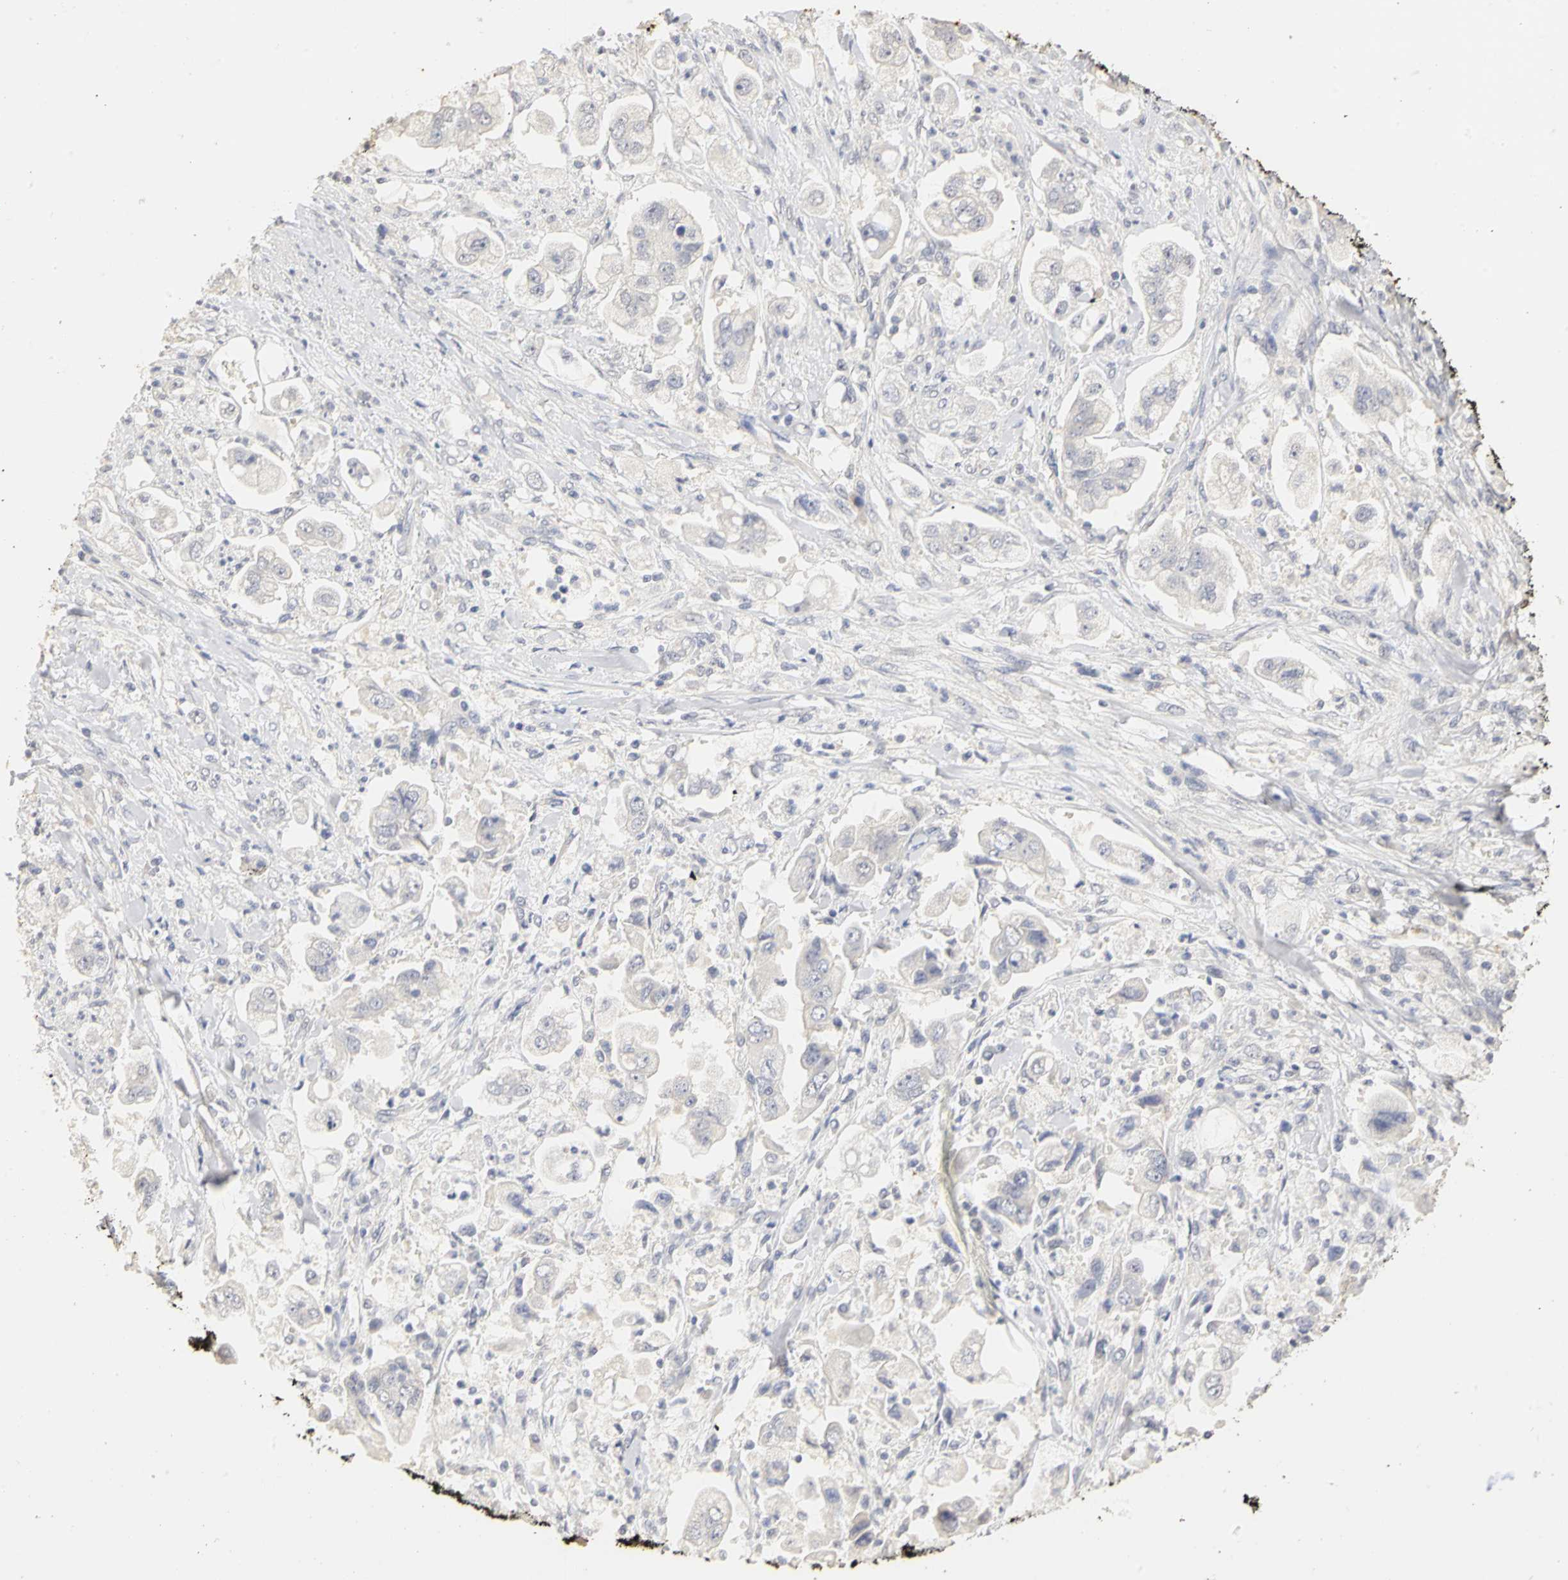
{"staining": {"intensity": "negative", "quantity": "none", "location": "none"}, "tissue": "stomach cancer", "cell_type": "Tumor cells", "image_type": "cancer", "snomed": [{"axis": "morphology", "description": "Adenocarcinoma, NOS"}, {"axis": "topography", "description": "Stomach"}], "caption": "This photomicrograph is of stomach adenocarcinoma stained with immunohistochemistry (IHC) to label a protein in brown with the nuclei are counter-stained blue. There is no staining in tumor cells. Brightfield microscopy of immunohistochemistry (IHC) stained with DAB (3,3'-diaminobenzidine) (brown) and hematoxylin (blue), captured at high magnification.", "gene": "PGR", "patient": {"sex": "male", "age": 62}}